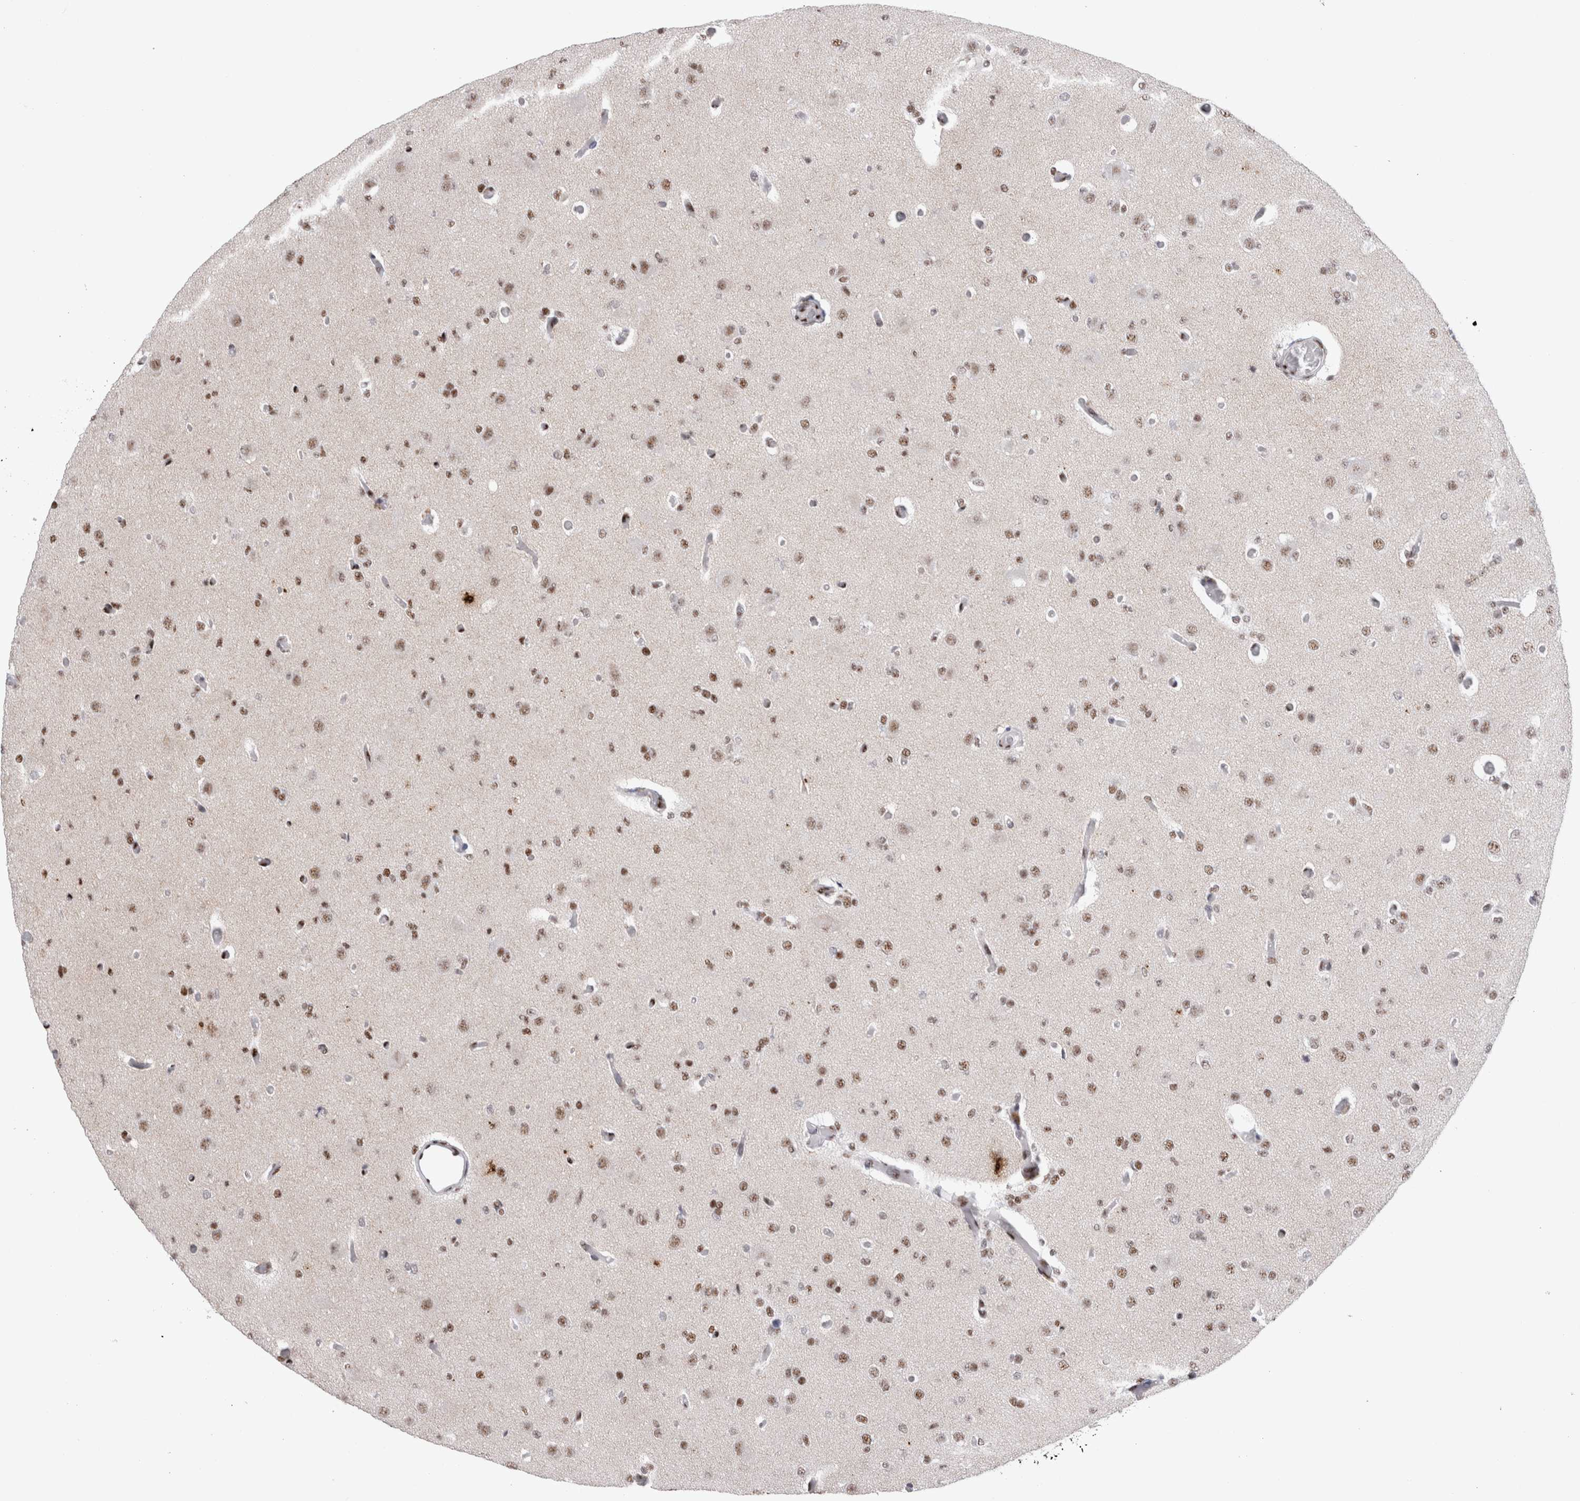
{"staining": {"intensity": "moderate", "quantity": ">75%", "location": "nuclear"}, "tissue": "glioma", "cell_type": "Tumor cells", "image_type": "cancer", "snomed": [{"axis": "morphology", "description": "Glioma, malignant, Low grade"}, {"axis": "topography", "description": "Brain"}], "caption": "Immunohistochemical staining of malignant low-grade glioma shows moderate nuclear protein staining in approximately >75% of tumor cells.", "gene": "RBM6", "patient": {"sex": "female", "age": 22}}